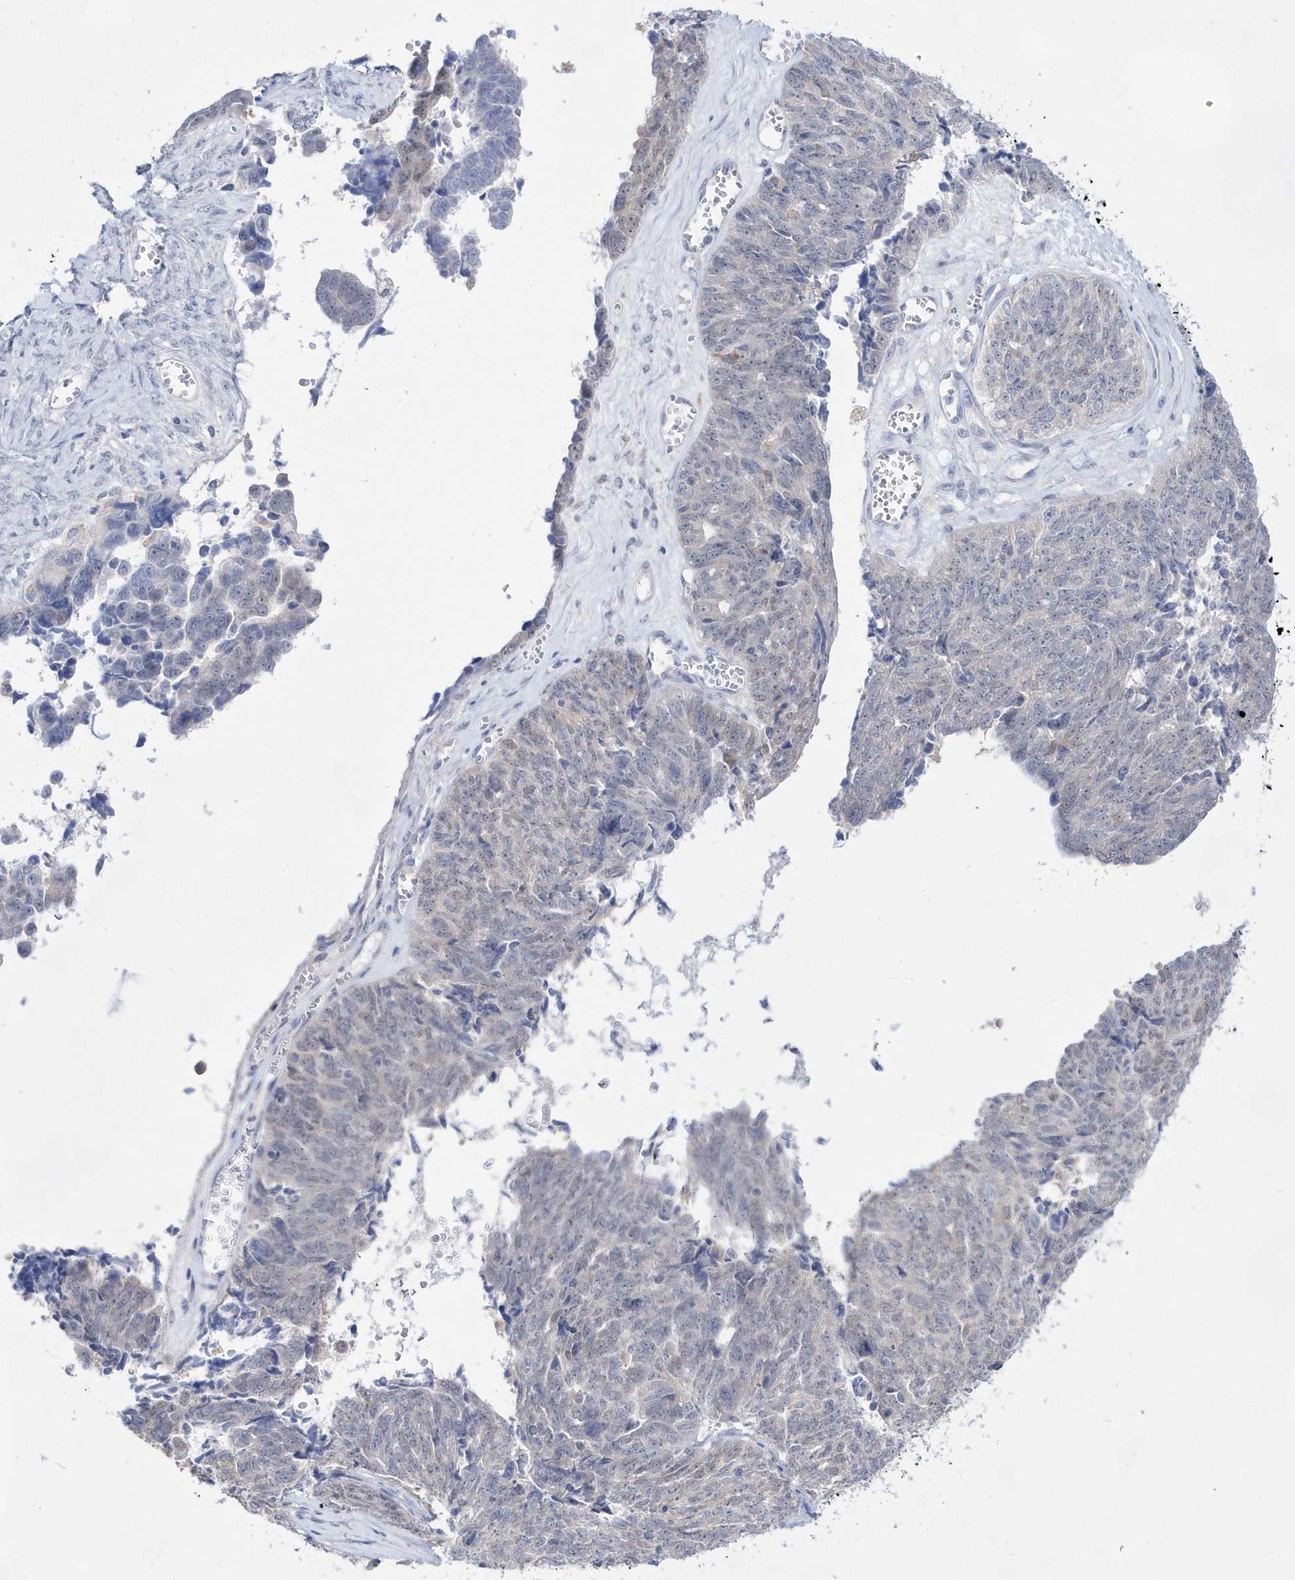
{"staining": {"intensity": "negative", "quantity": "none", "location": "none"}, "tissue": "ovarian cancer", "cell_type": "Tumor cells", "image_type": "cancer", "snomed": [{"axis": "morphology", "description": "Cystadenocarcinoma, serous, NOS"}, {"axis": "topography", "description": "Ovary"}], "caption": "This is an IHC photomicrograph of ovarian cancer. There is no positivity in tumor cells.", "gene": "BDH2", "patient": {"sex": "female", "age": 79}}